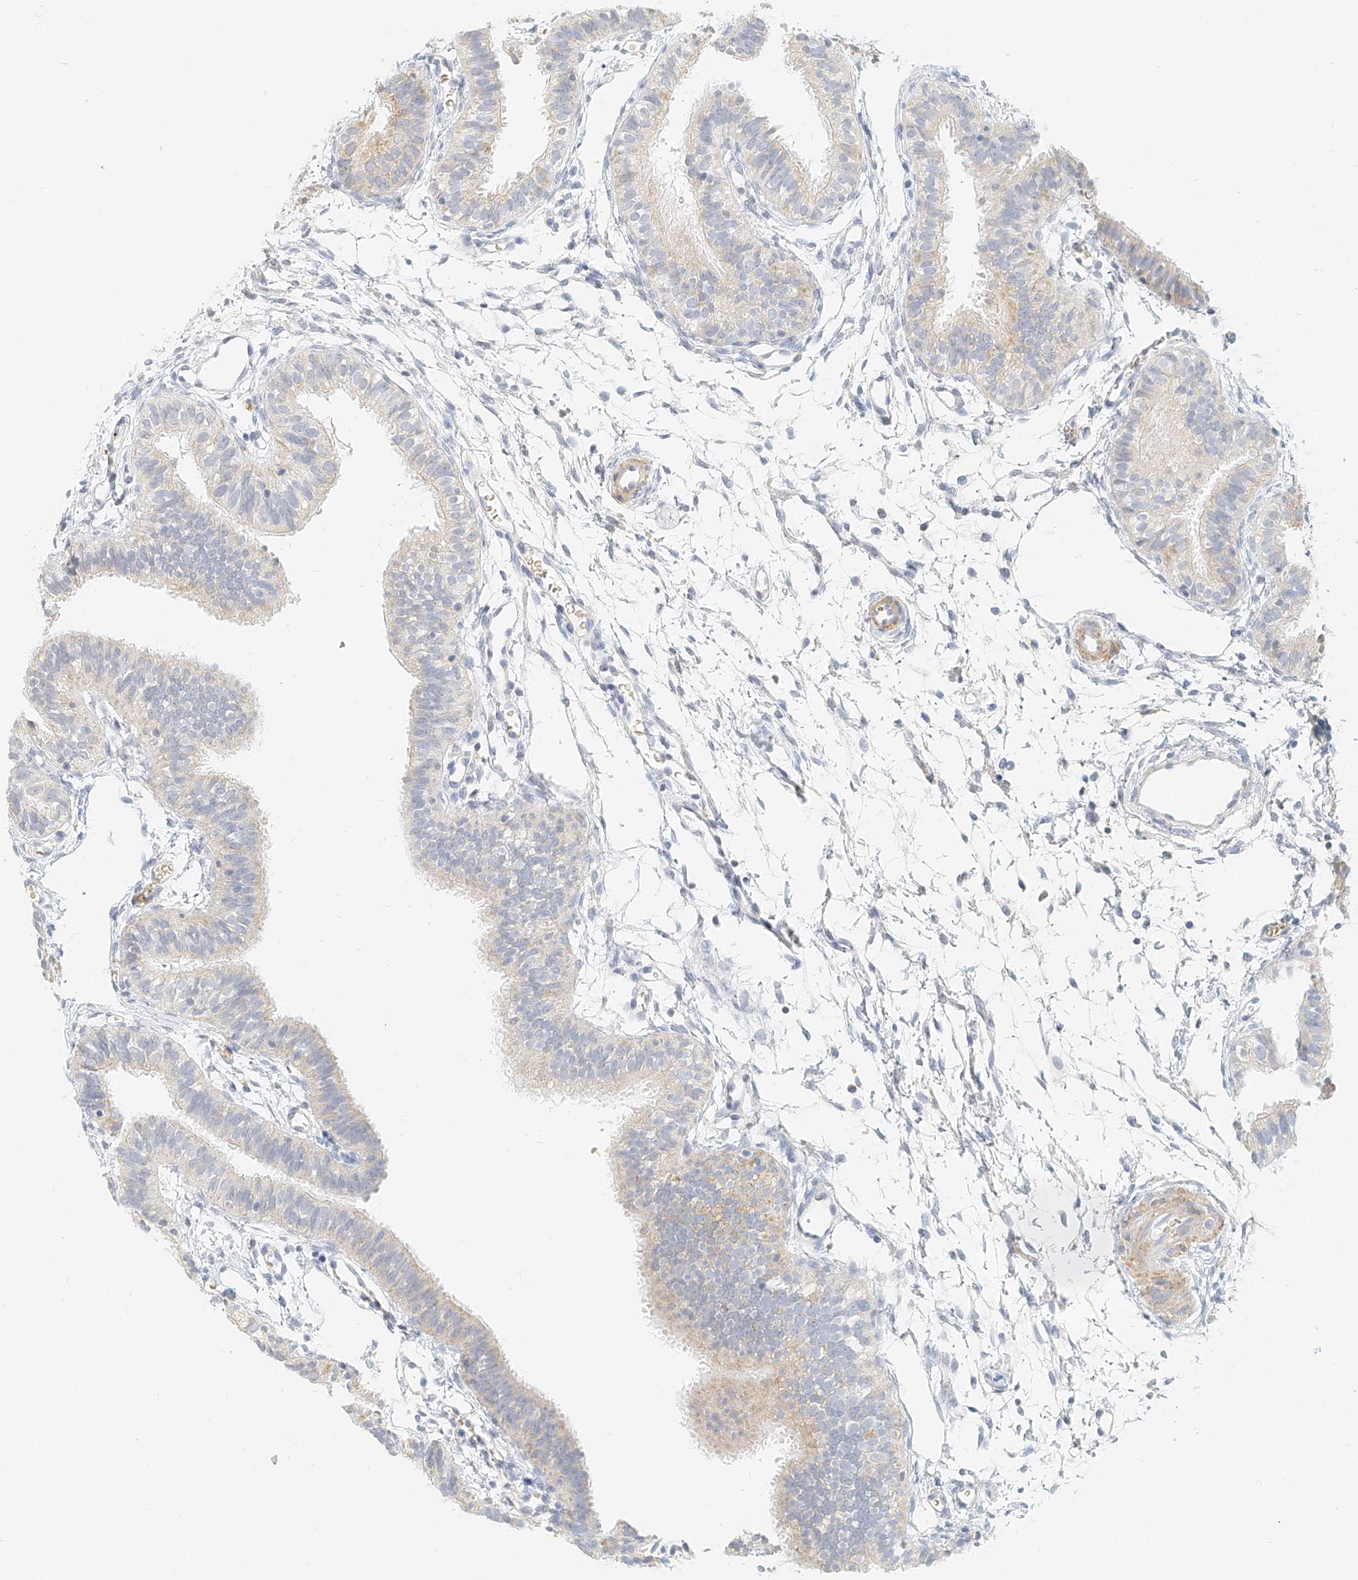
{"staining": {"intensity": "negative", "quantity": "none", "location": "none"}, "tissue": "fallopian tube", "cell_type": "Glandular cells", "image_type": "normal", "snomed": [{"axis": "morphology", "description": "Normal tissue, NOS"}, {"axis": "topography", "description": "Fallopian tube"}], "caption": "Glandular cells show no significant positivity in normal fallopian tube. (Immunohistochemistry (ihc), brightfield microscopy, high magnification).", "gene": "CXorf58", "patient": {"sex": "female", "age": 35}}